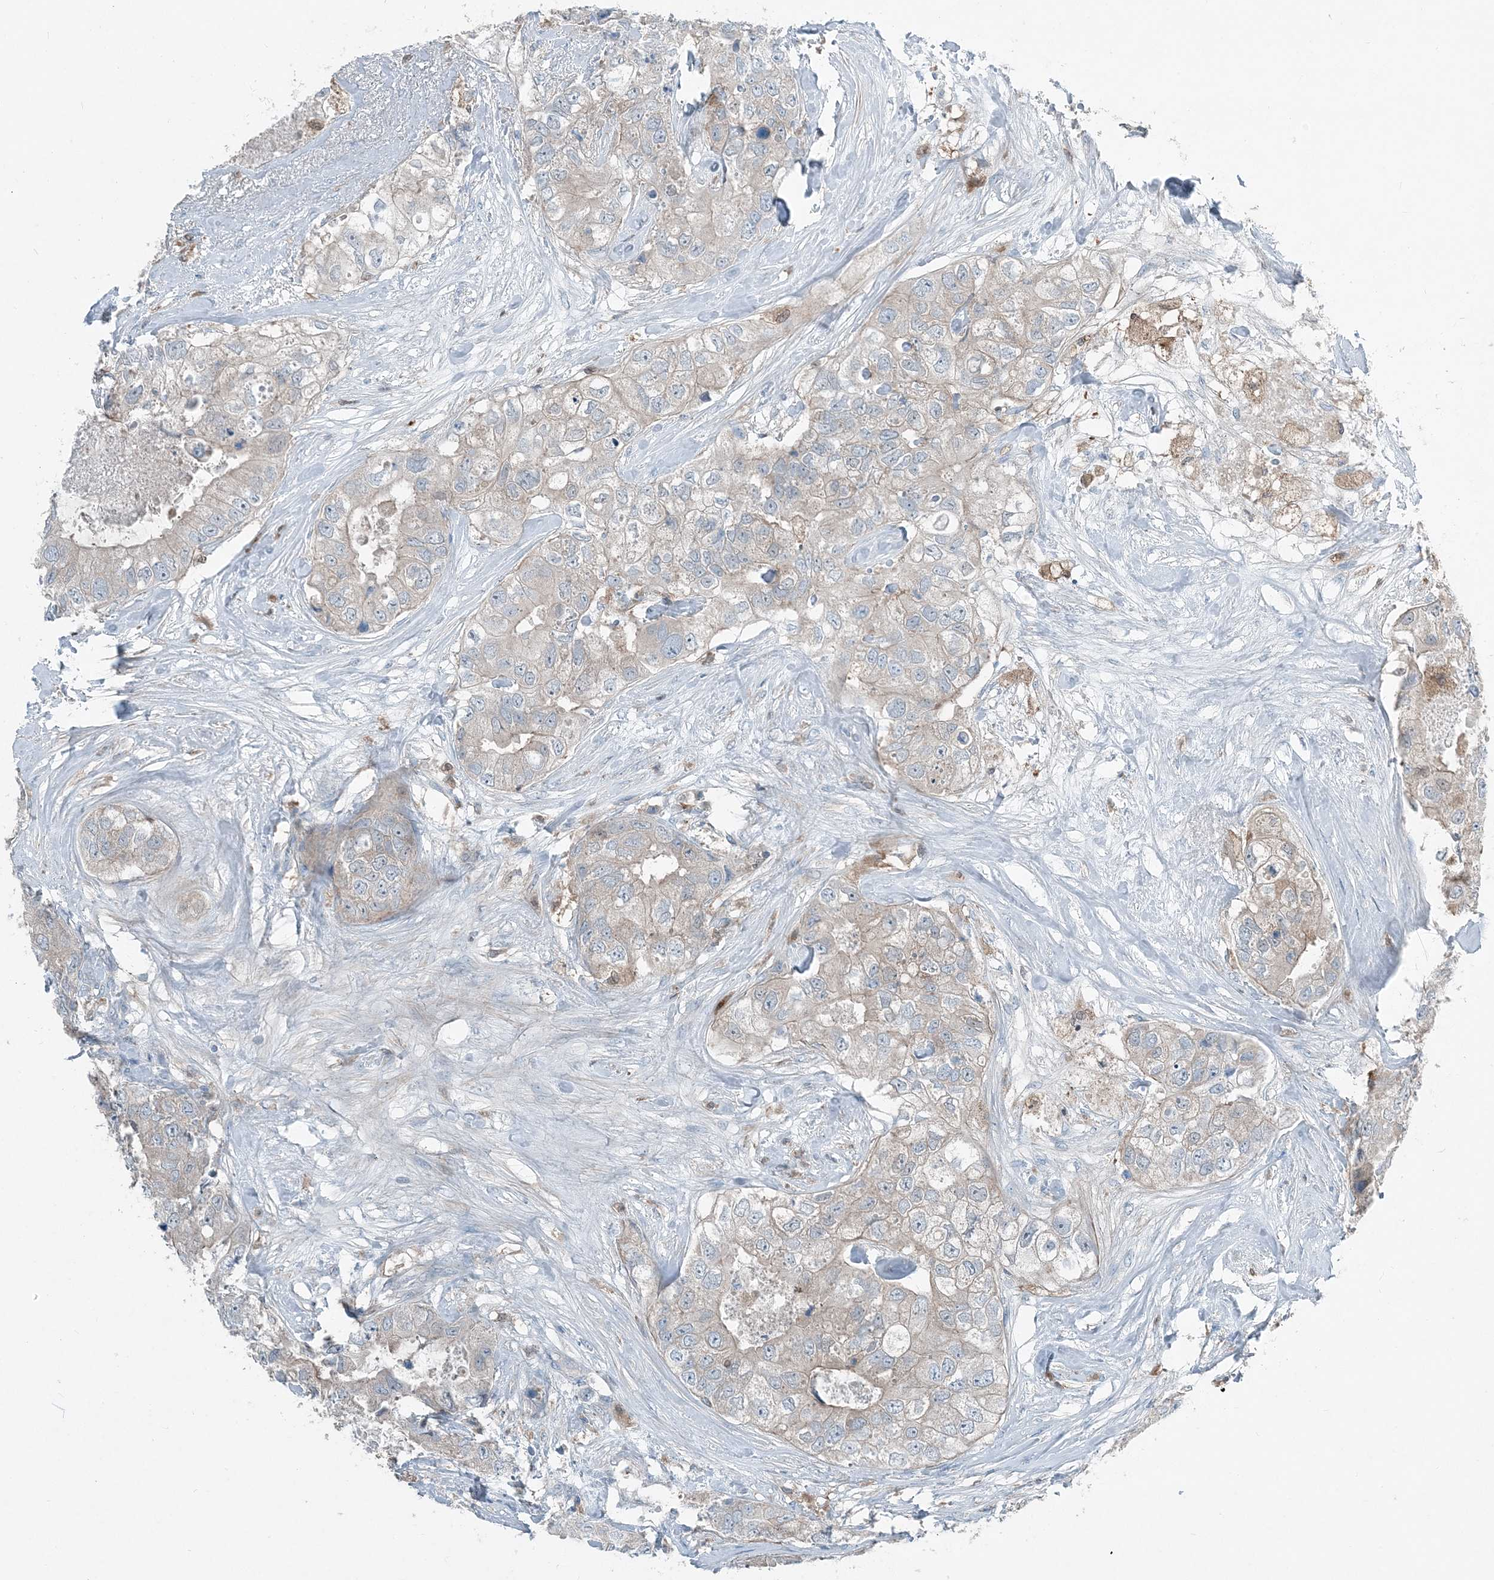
{"staining": {"intensity": "negative", "quantity": "none", "location": "none"}, "tissue": "breast cancer", "cell_type": "Tumor cells", "image_type": "cancer", "snomed": [{"axis": "morphology", "description": "Duct carcinoma"}, {"axis": "topography", "description": "Breast"}], "caption": "The image demonstrates no staining of tumor cells in breast cancer.", "gene": "ARMH1", "patient": {"sex": "female", "age": 62}}